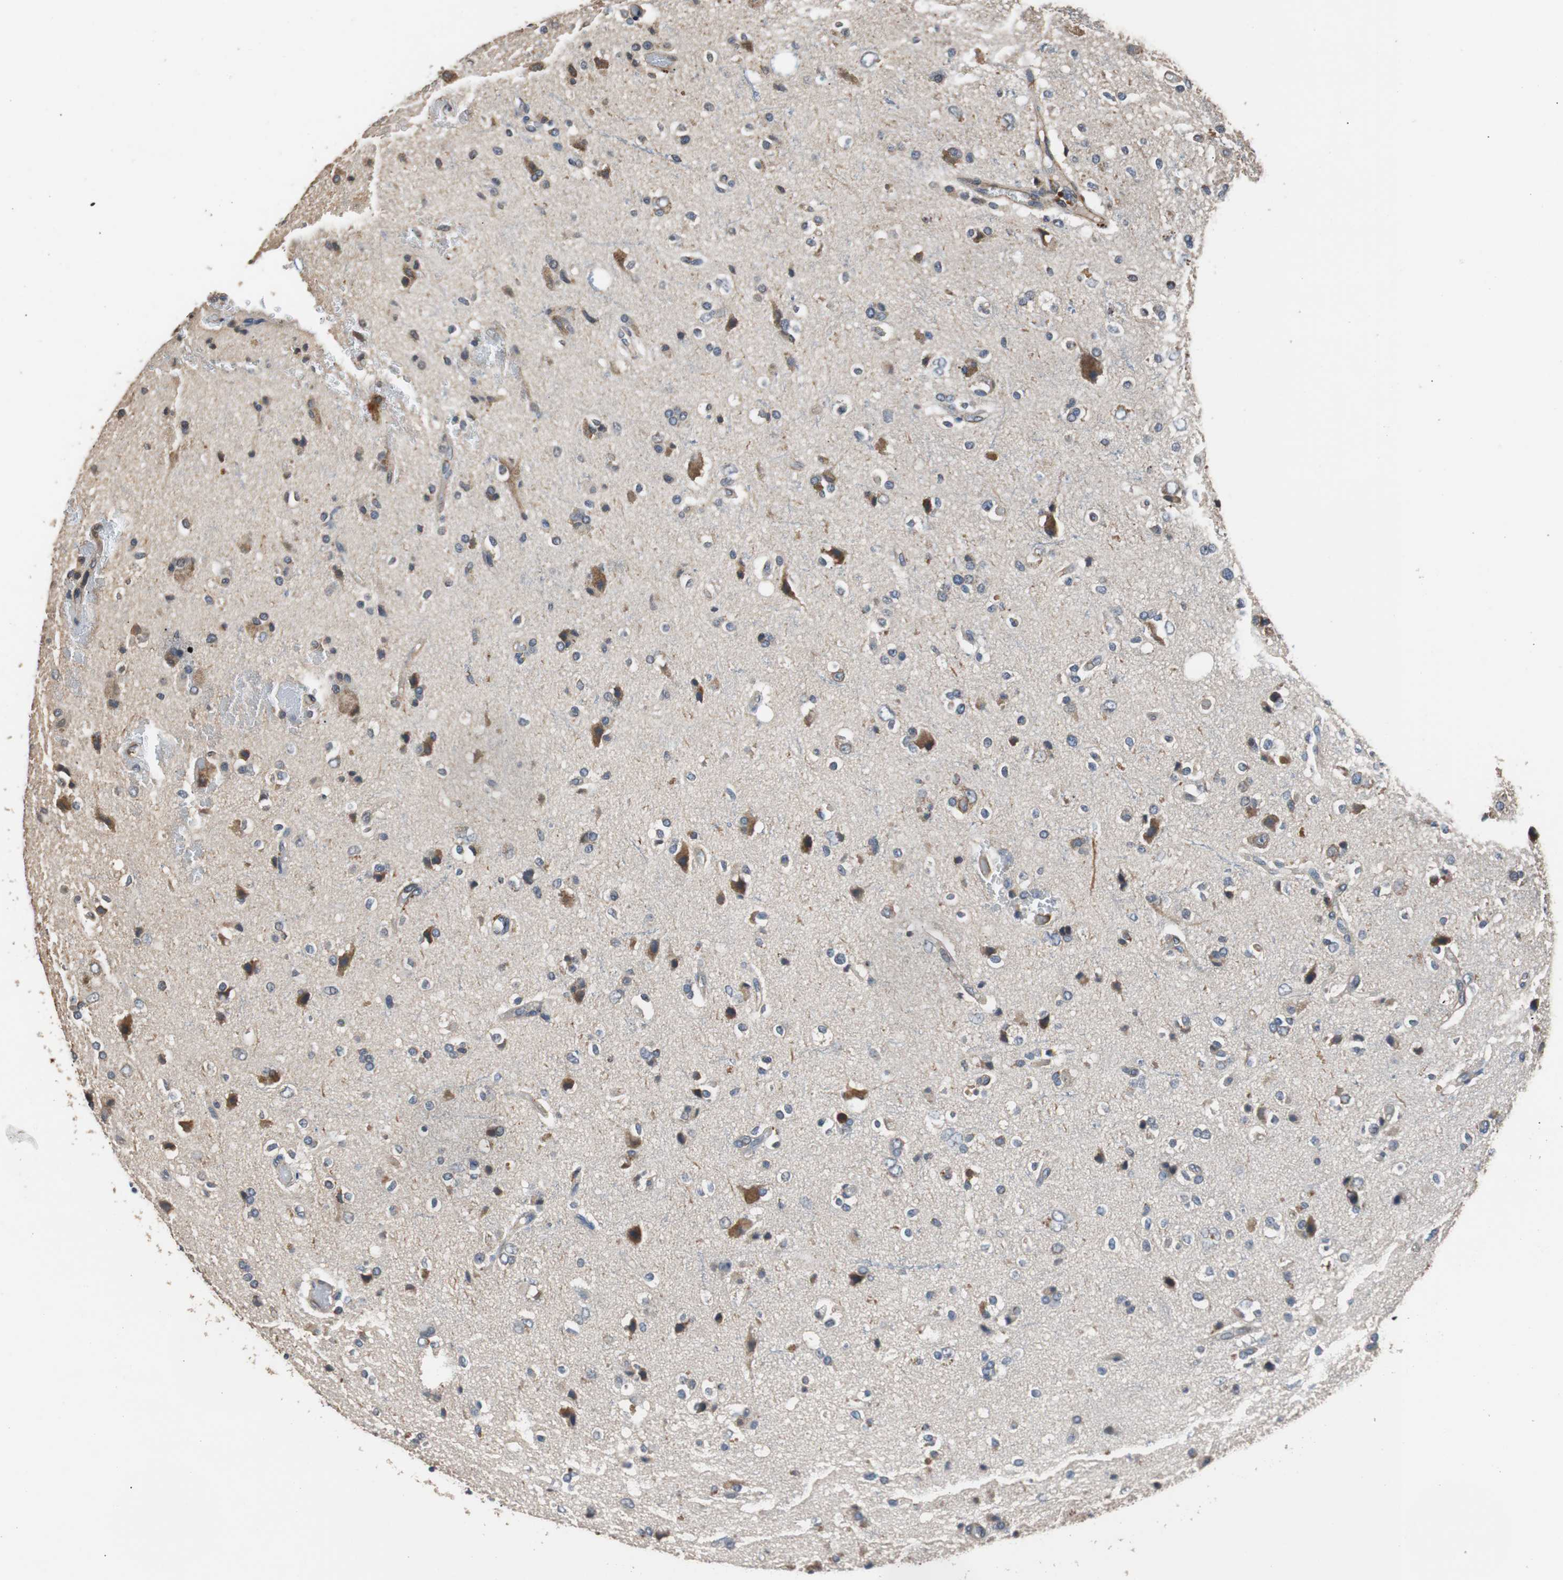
{"staining": {"intensity": "moderate", "quantity": "25%-75%", "location": "cytoplasmic/membranous"}, "tissue": "glioma", "cell_type": "Tumor cells", "image_type": "cancer", "snomed": [{"axis": "morphology", "description": "Glioma, malignant, High grade"}, {"axis": "topography", "description": "Brain"}], "caption": "Immunohistochemistry (IHC) of high-grade glioma (malignant) demonstrates medium levels of moderate cytoplasmic/membranous expression in approximately 25%-75% of tumor cells. (IHC, brightfield microscopy, high magnification).", "gene": "PITRM1", "patient": {"sex": "male", "age": 47}}